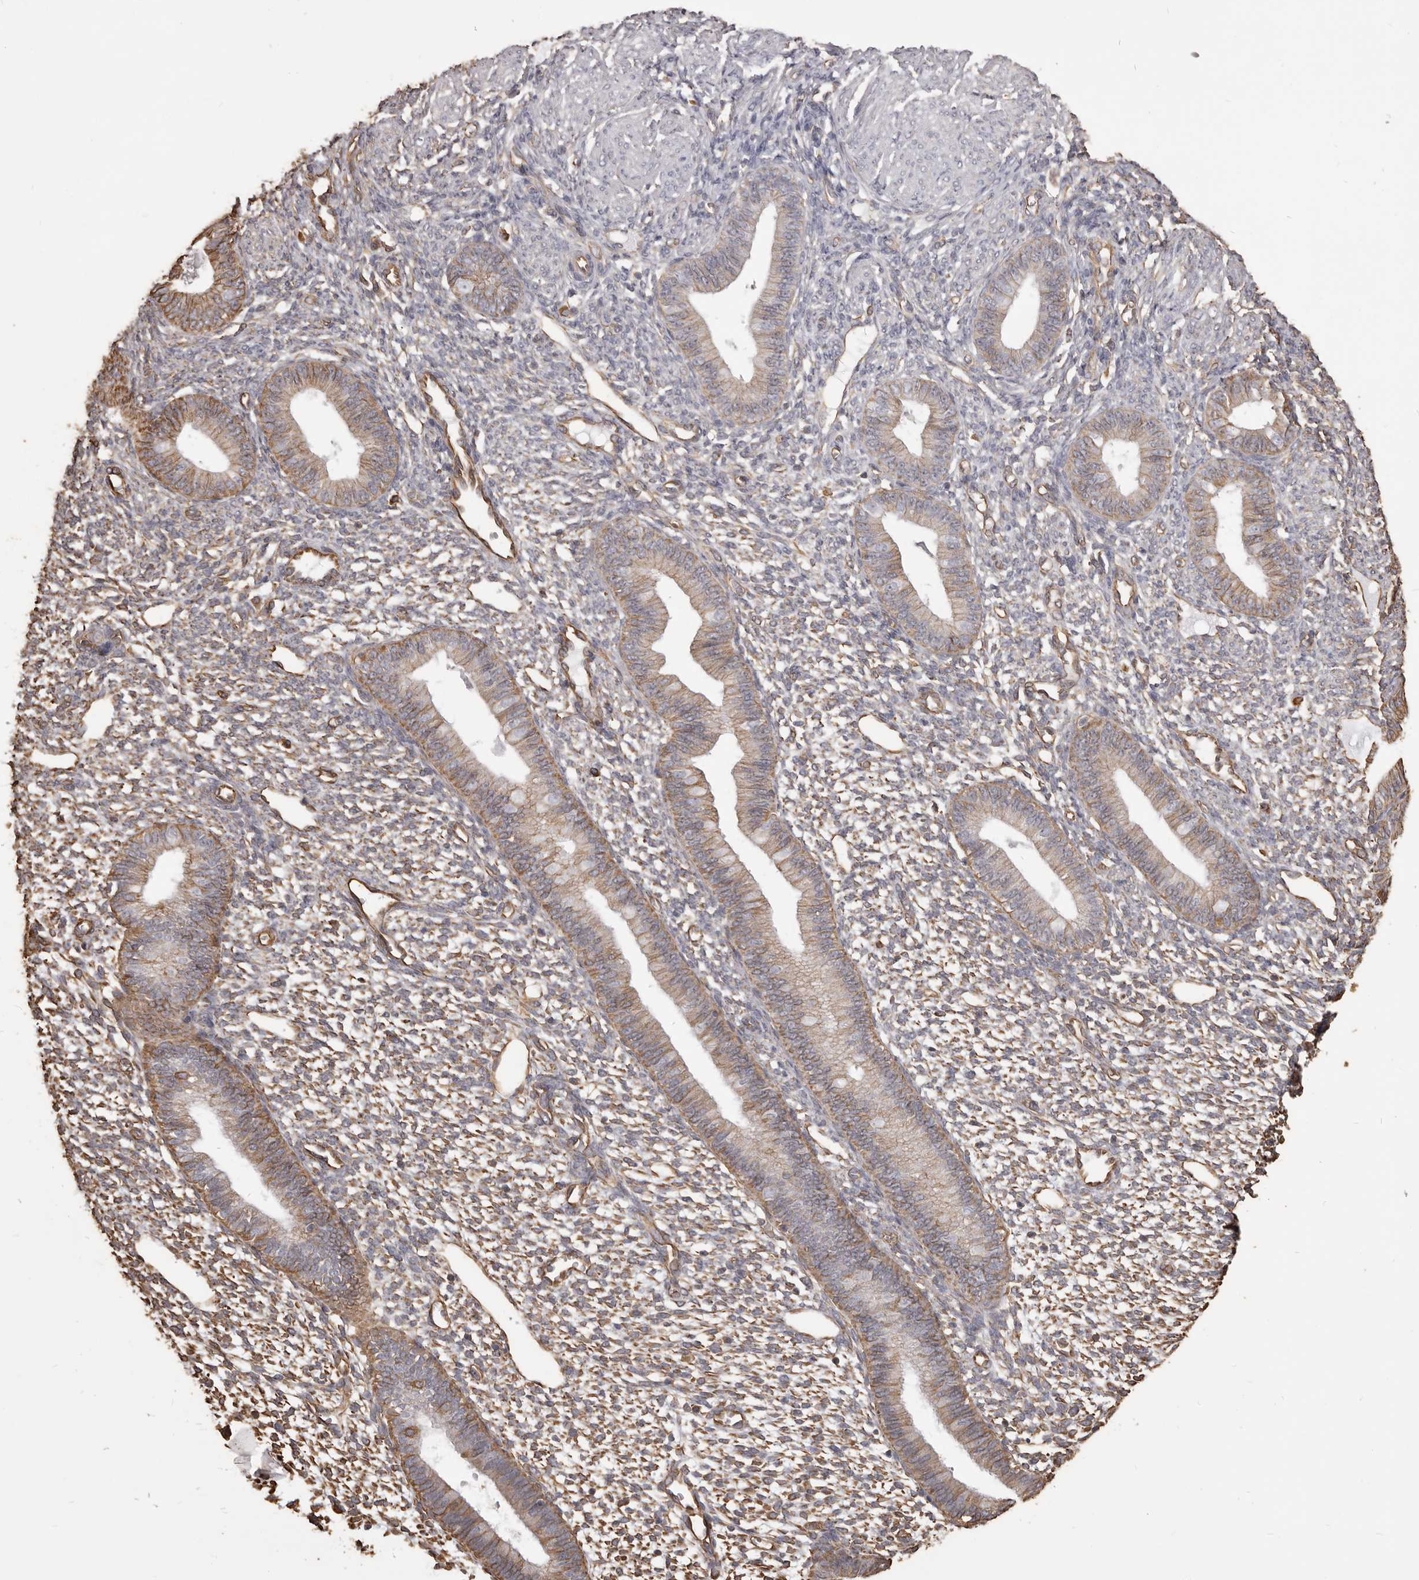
{"staining": {"intensity": "moderate", "quantity": "<25%", "location": "cytoplasmic/membranous"}, "tissue": "endometrium", "cell_type": "Cells in endometrial stroma", "image_type": "normal", "snomed": [{"axis": "morphology", "description": "Normal tissue, NOS"}, {"axis": "topography", "description": "Endometrium"}], "caption": "About <25% of cells in endometrial stroma in benign endometrium display moderate cytoplasmic/membranous protein expression as visualized by brown immunohistochemical staining.", "gene": "MTURN", "patient": {"sex": "female", "age": 46}}